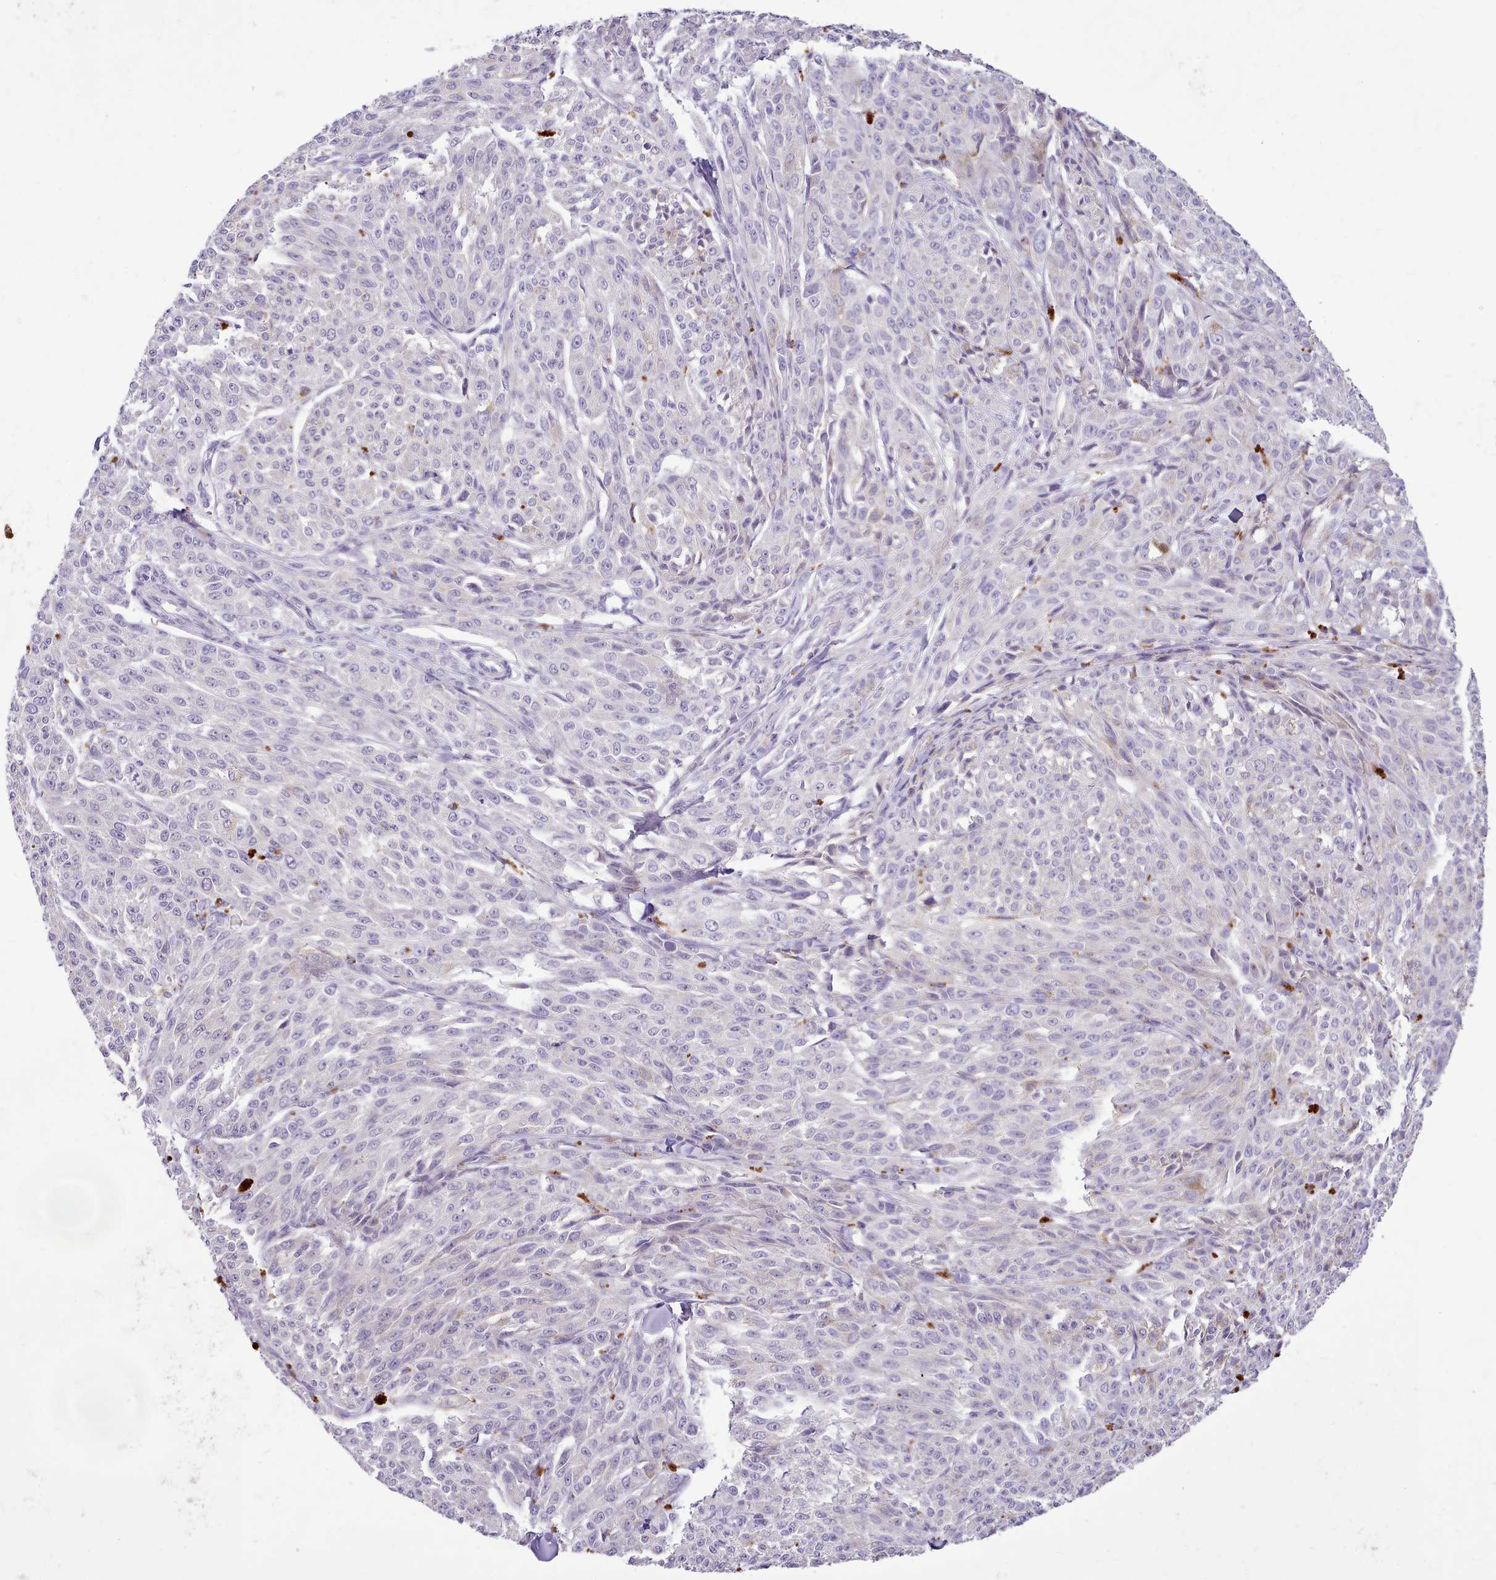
{"staining": {"intensity": "negative", "quantity": "none", "location": "none"}, "tissue": "melanoma", "cell_type": "Tumor cells", "image_type": "cancer", "snomed": [{"axis": "morphology", "description": "Malignant melanoma, NOS"}, {"axis": "topography", "description": "Skin"}], "caption": "There is no significant staining in tumor cells of malignant melanoma.", "gene": "FAM83E", "patient": {"sex": "female", "age": 52}}